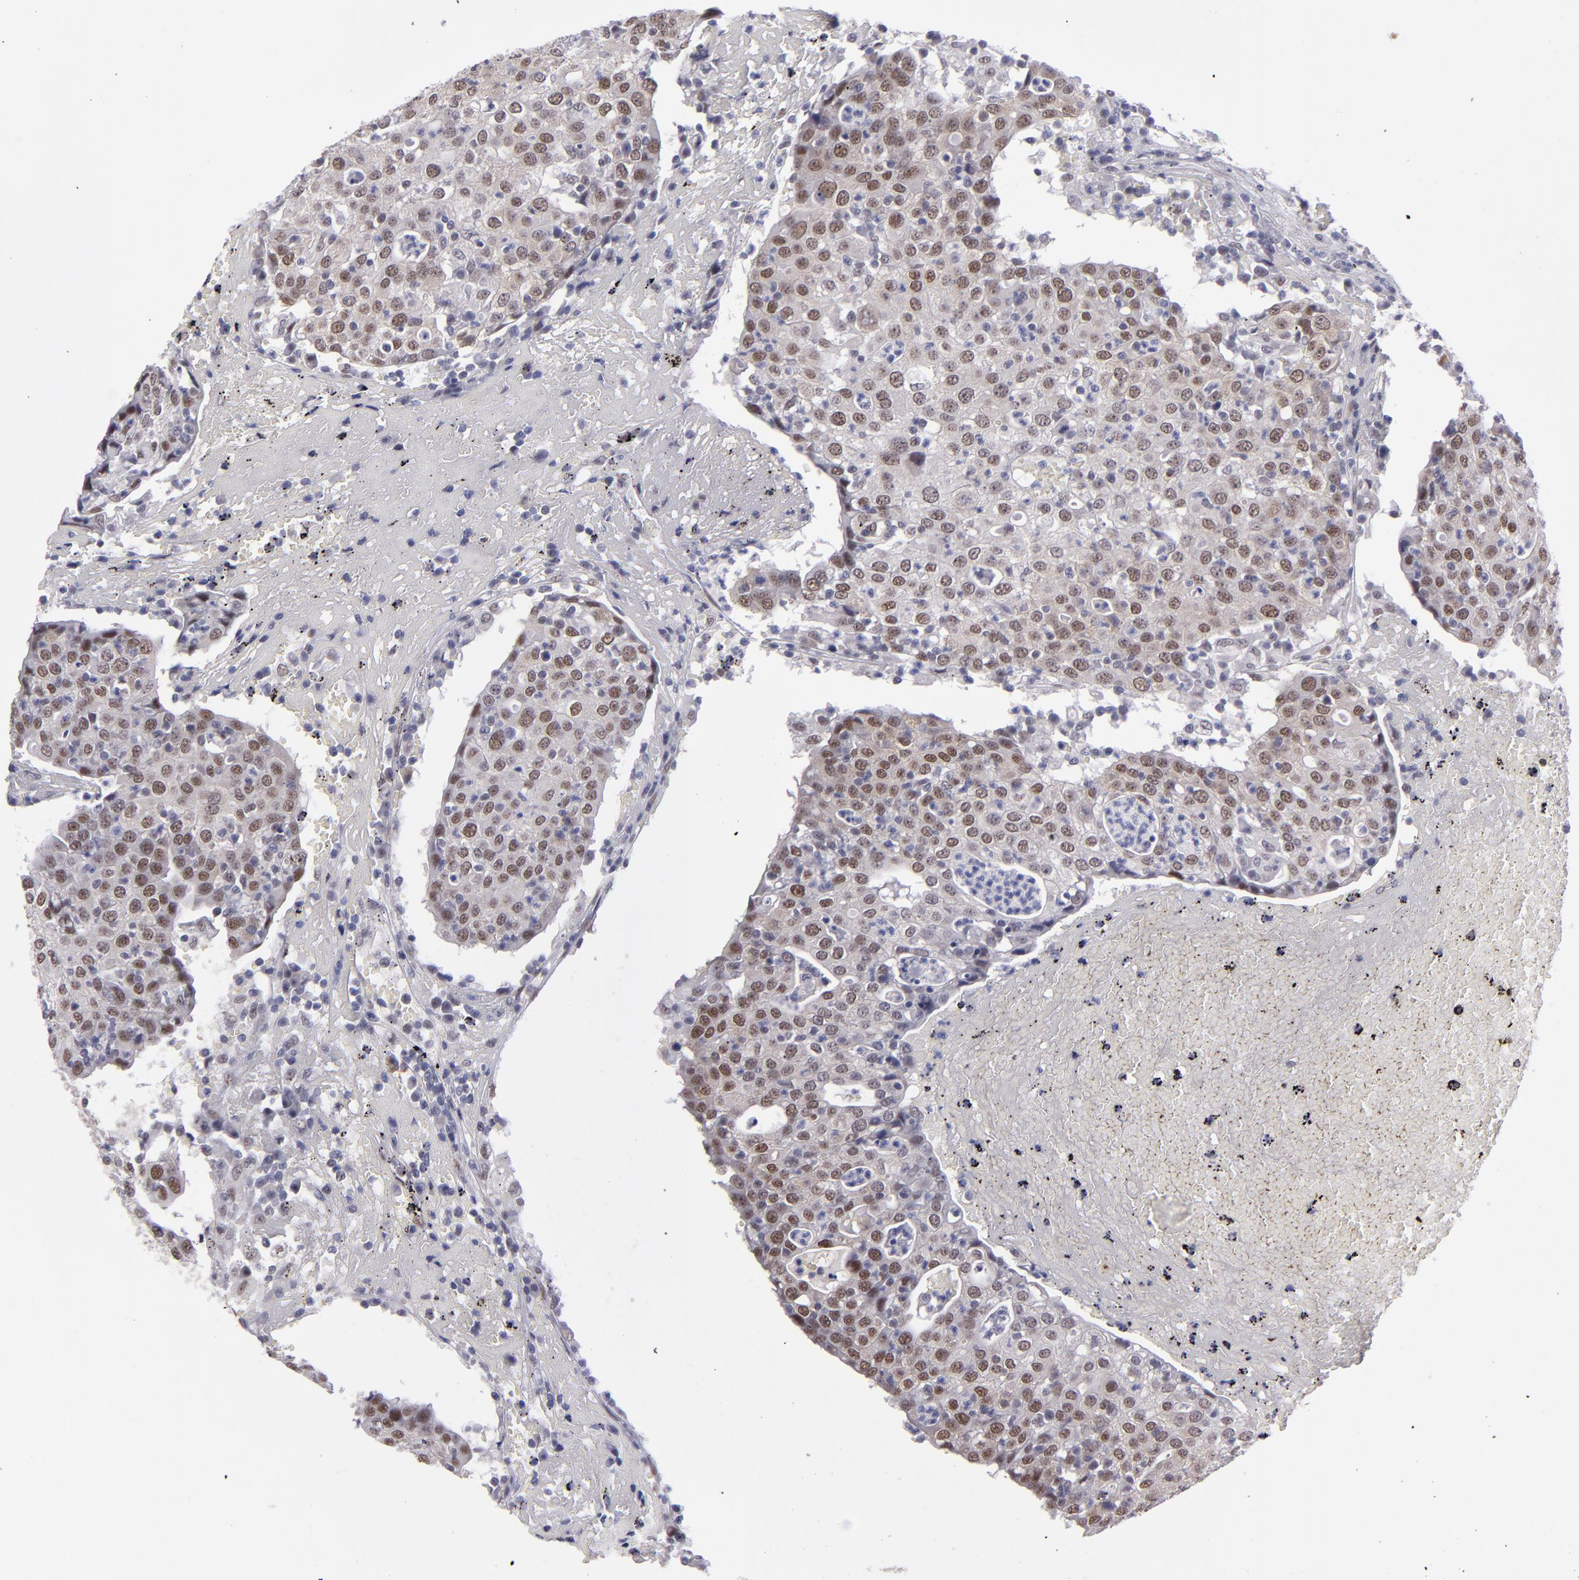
{"staining": {"intensity": "moderate", "quantity": ">75%", "location": "nuclear"}, "tissue": "head and neck cancer", "cell_type": "Tumor cells", "image_type": "cancer", "snomed": [{"axis": "morphology", "description": "Adenocarcinoma, NOS"}, {"axis": "topography", "description": "Salivary gland"}, {"axis": "topography", "description": "Head-Neck"}], "caption": "A histopathology image of human head and neck adenocarcinoma stained for a protein shows moderate nuclear brown staining in tumor cells.", "gene": "OTUB2", "patient": {"sex": "female", "age": 65}}